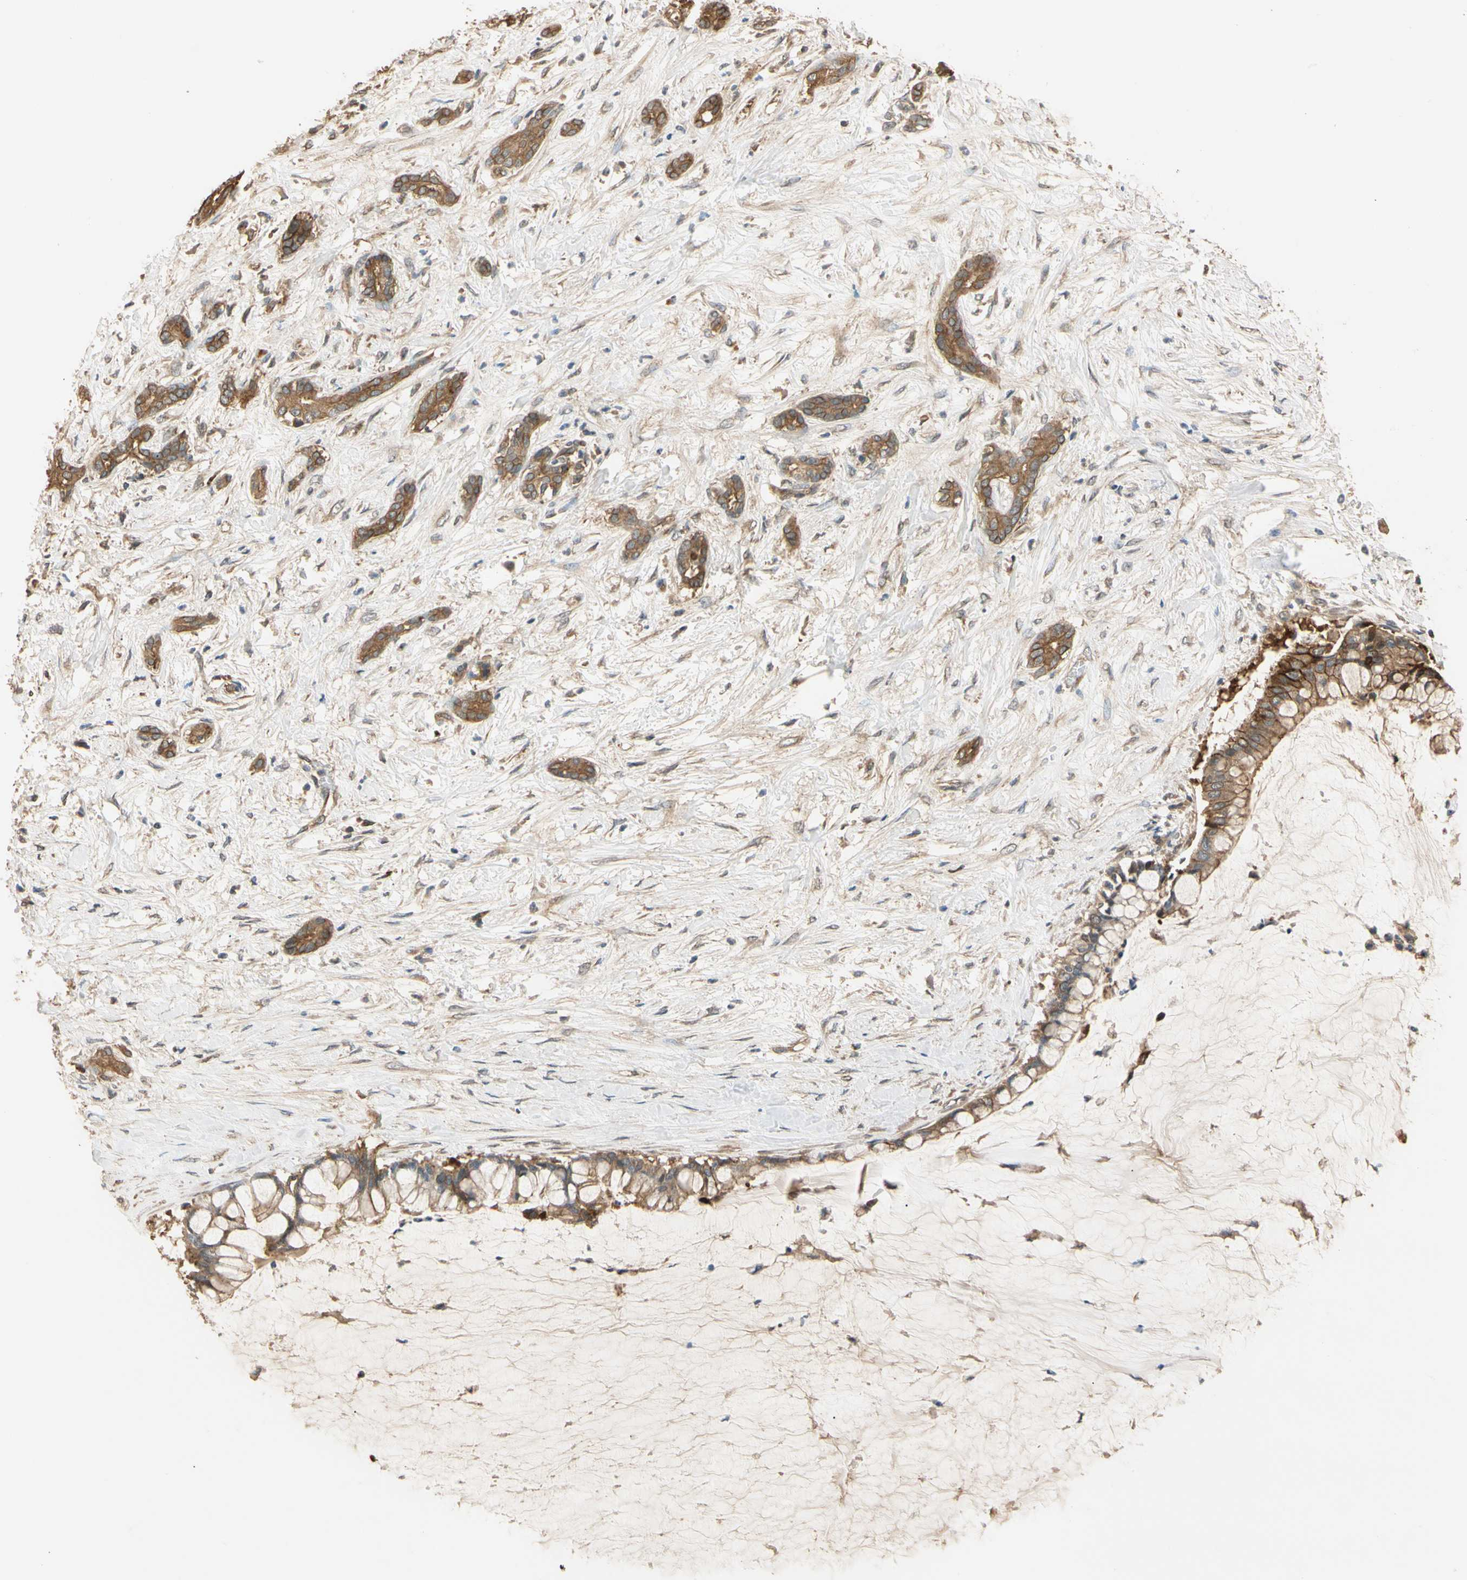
{"staining": {"intensity": "moderate", "quantity": ">75%", "location": "cytoplasmic/membranous"}, "tissue": "pancreatic cancer", "cell_type": "Tumor cells", "image_type": "cancer", "snomed": [{"axis": "morphology", "description": "Adenocarcinoma, NOS"}, {"axis": "topography", "description": "Pancreas"}], "caption": "Pancreatic adenocarcinoma stained for a protein (brown) displays moderate cytoplasmic/membranous positive expression in about >75% of tumor cells.", "gene": "MGRN1", "patient": {"sex": "male", "age": 41}}